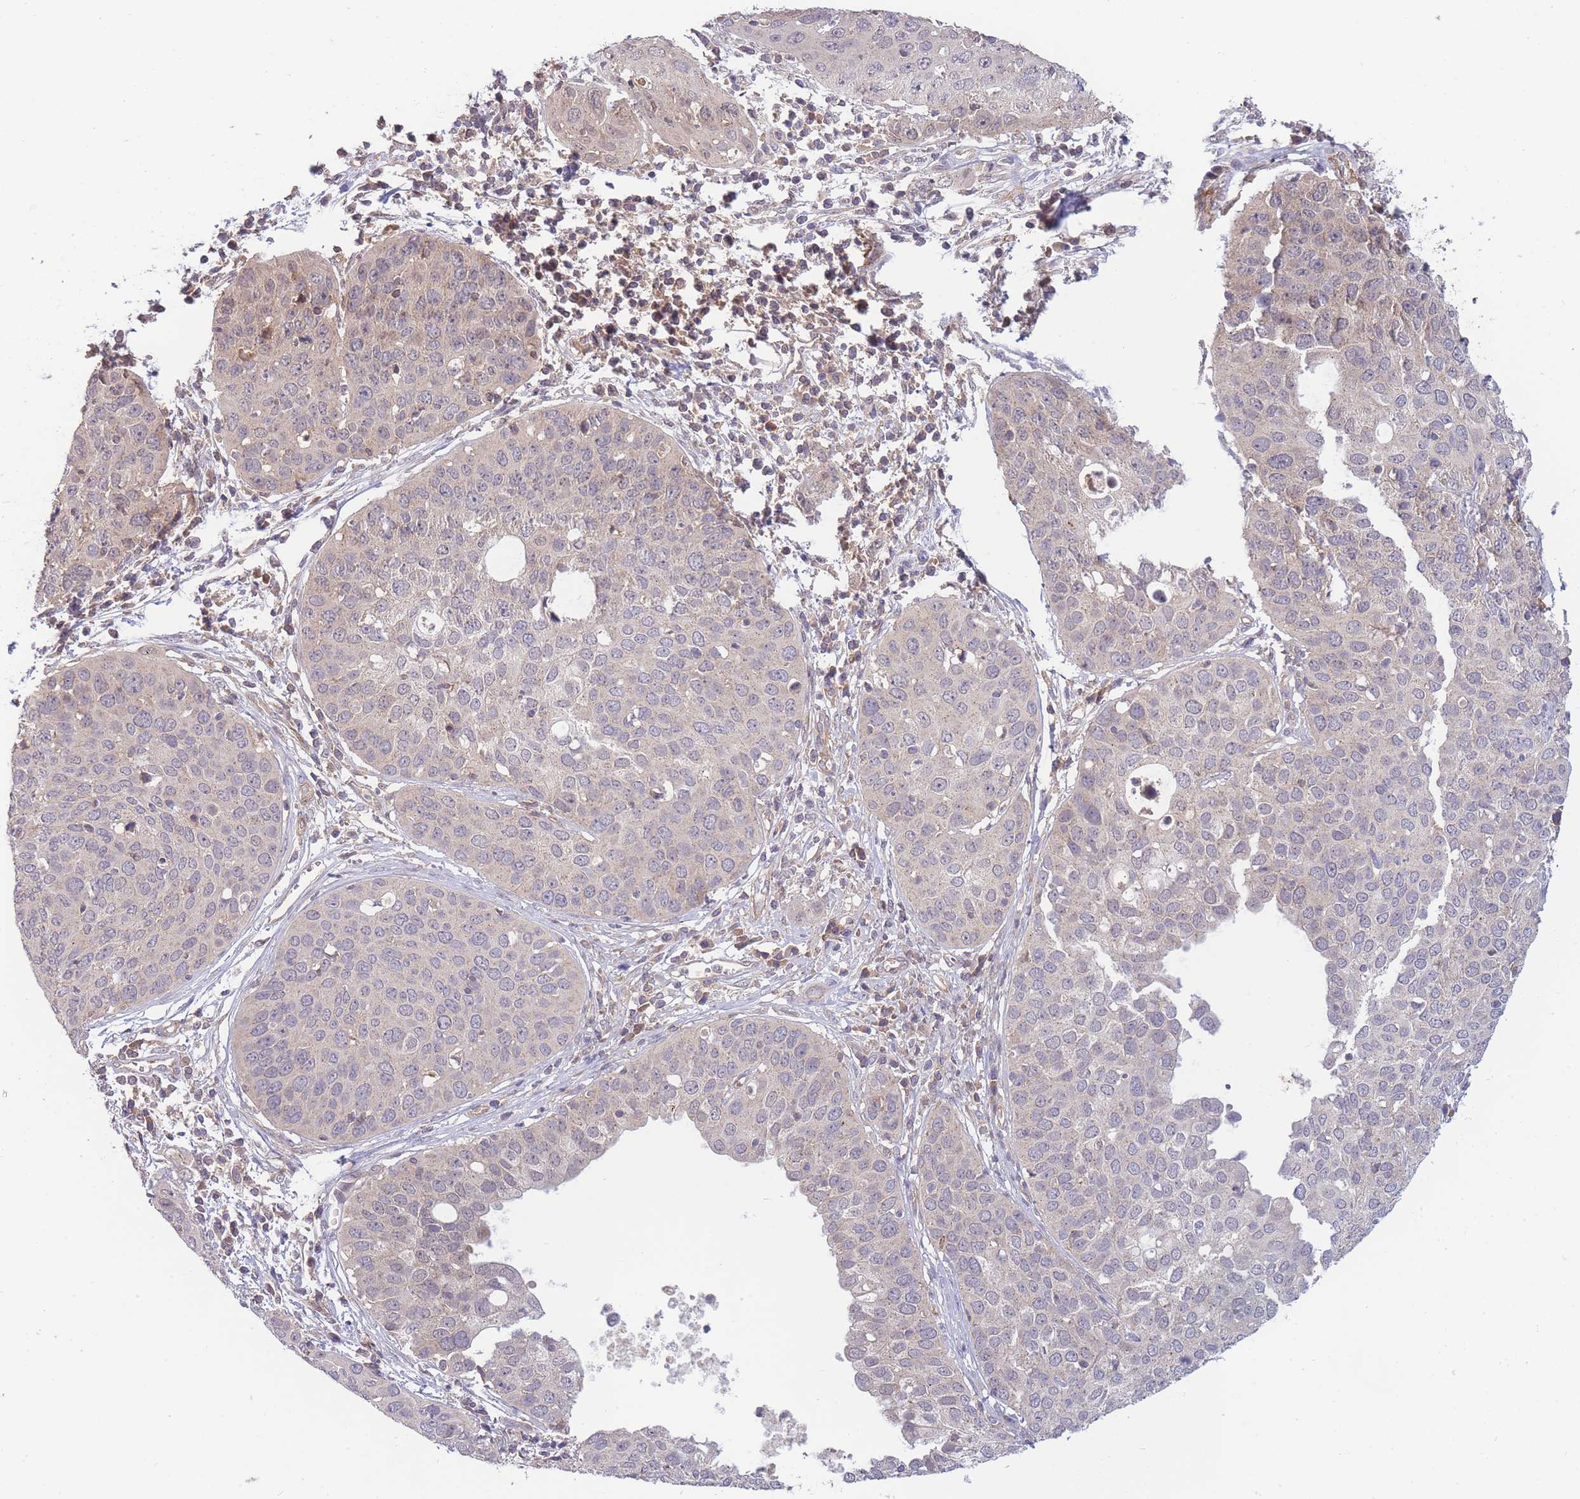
{"staining": {"intensity": "negative", "quantity": "none", "location": "none"}, "tissue": "cervical cancer", "cell_type": "Tumor cells", "image_type": "cancer", "snomed": [{"axis": "morphology", "description": "Squamous cell carcinoma, NOS"}, {"axis": "topography", "description": "Cervix"}], "caption": "Squamous cell carcinoma (cervical) stained for a protein using IHC displays no expression tumor cells.", "gene": "NDUFAF5", "patient": {"sex": "female", "age": 36}}